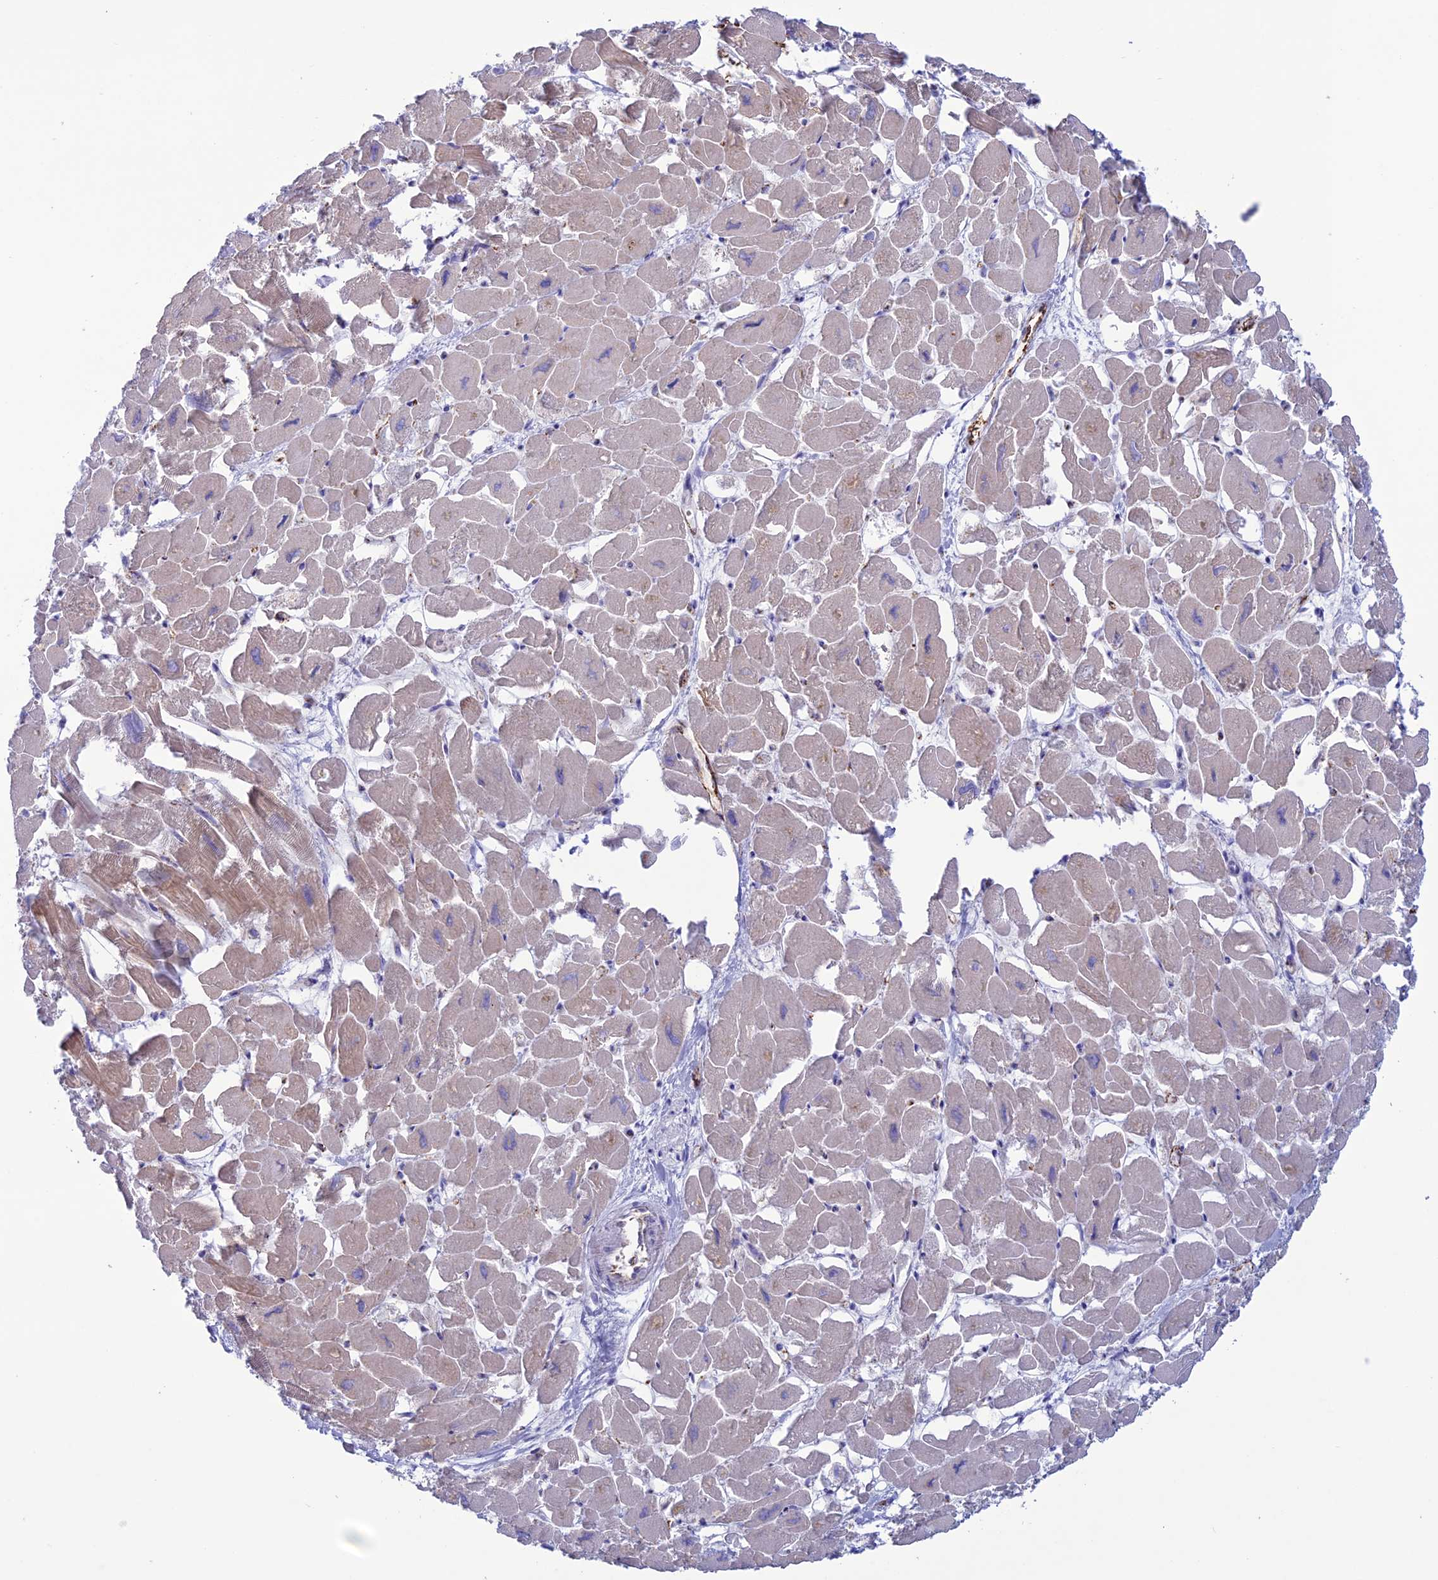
{"staining": {"intensity": "weak", "quantity": "<25%", "location": "cytoplasmic/membranous"}, "tissue": "heart muscle", "cell_type": "Cardiomyocytes", "image_type": "normal", "snomed": [{"axis": "morphology", "description": "Normal tissue, NOS"}, {"axis": "topography", "description": "Heart"}], "caption": "Micrograph shows no significant protein expression in cardiomyocytes of unremarkable heart muscle. (Brightfield microscopy of DAB (3,3'-diaminobenzidine) immunohistochemistry (IHC) at high magnification).", "gene": "CDC42EP5", "patient": {"sex": "male", "age": 54}}